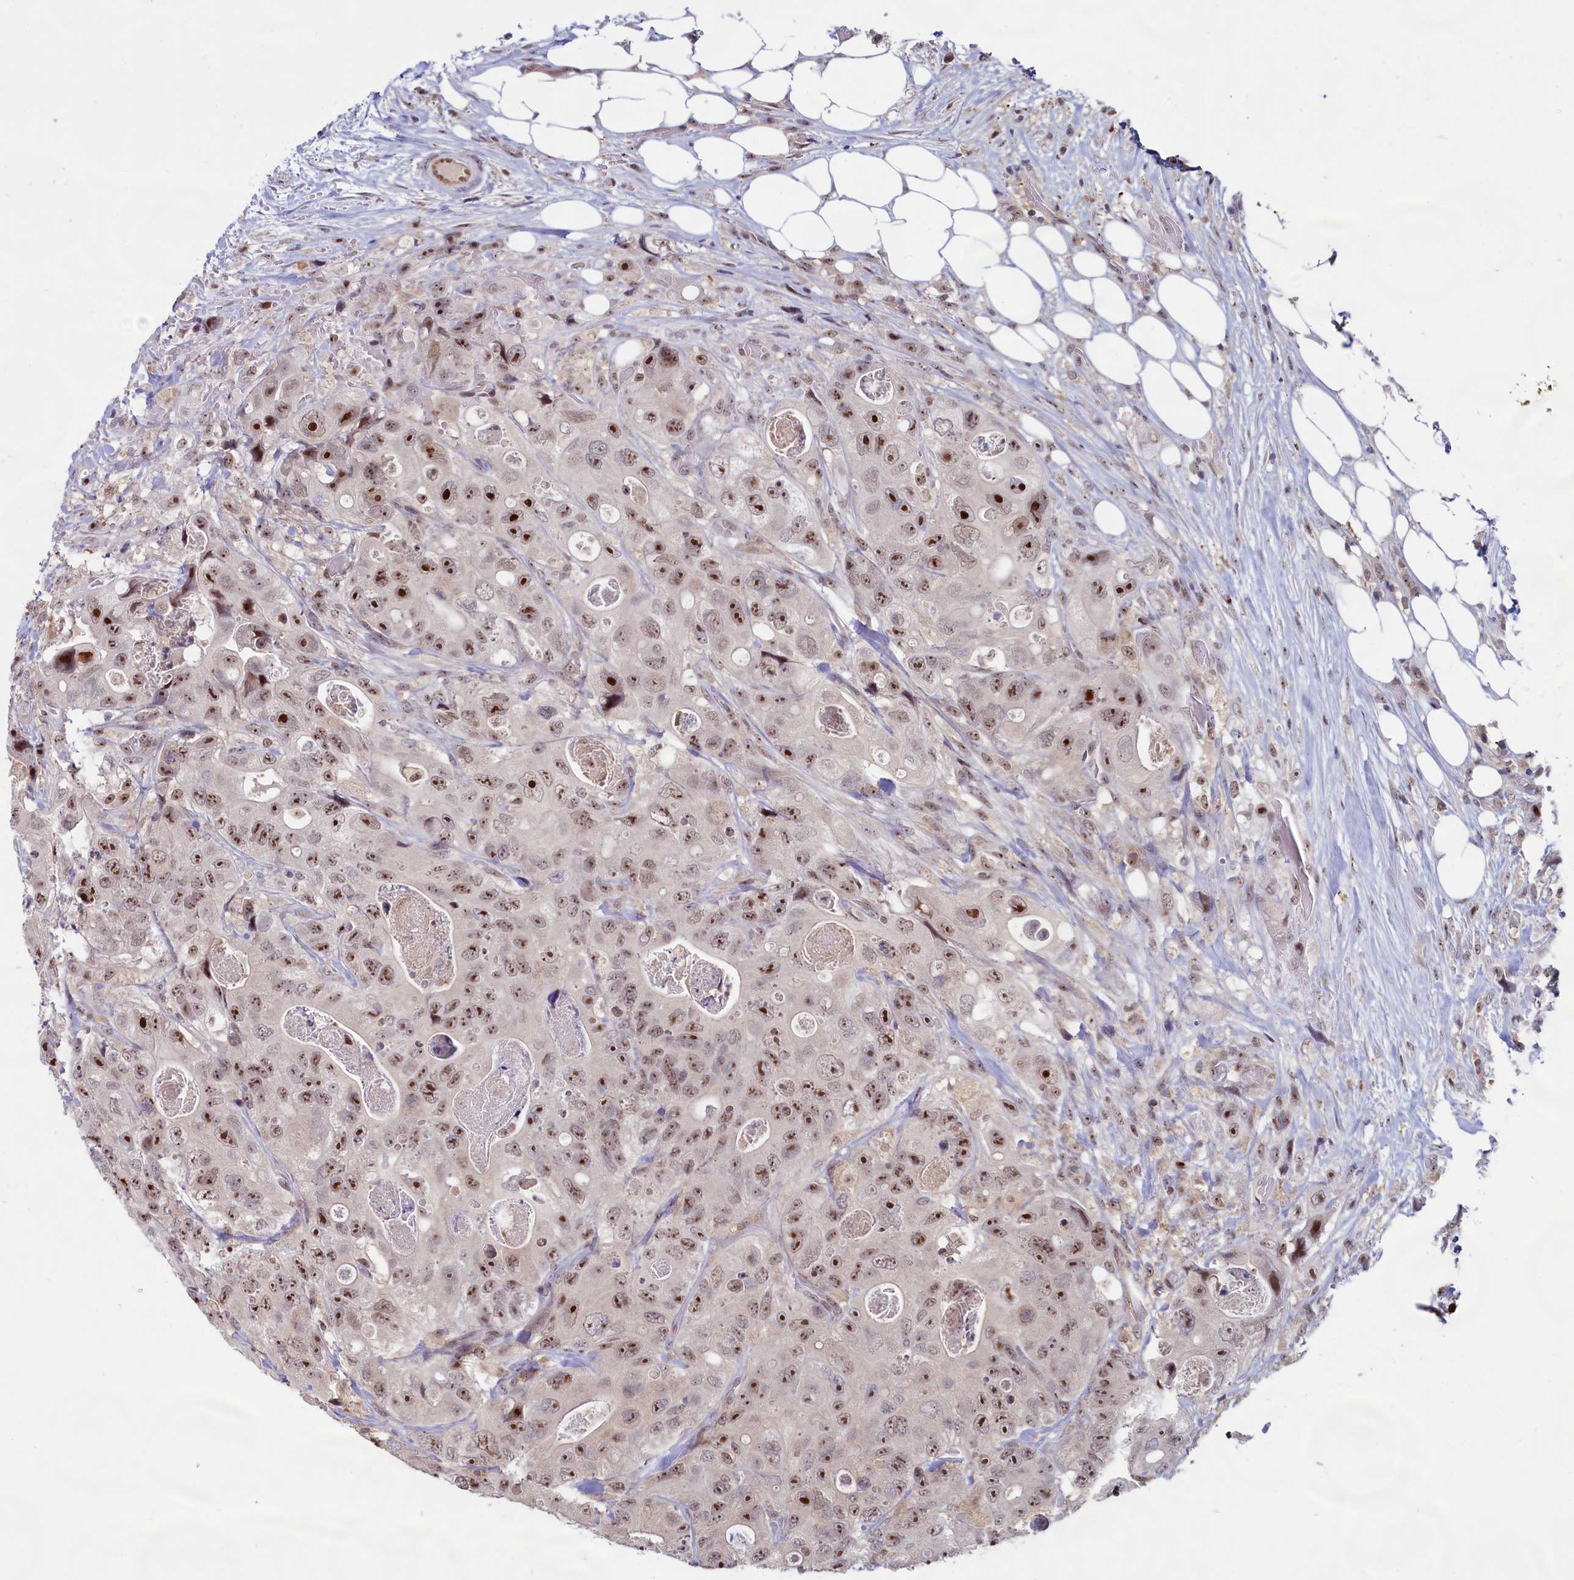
{"staining": {"intensity": "strong", "quantity": ">75%", "location": "nuclear"}, "tissue": "colorectal cancer", "cell_type": "Tumor cells", "image_type": "cancer", "snomed": [{"axis": "morphology", "description": "Adenocarcinoma, NOS"}, {"axis": "topography", "description": "Colon"}], "caption": "Immunohistochemistry (DAB (3,3'-diaminobenzidine)) staining of human colorectal cancer (adenocarcinoma) shows strong nuclear protein expression in about >75% of tumor cells.", "gene": "C1D", "patient": {"sex": "female", "age": 46}}